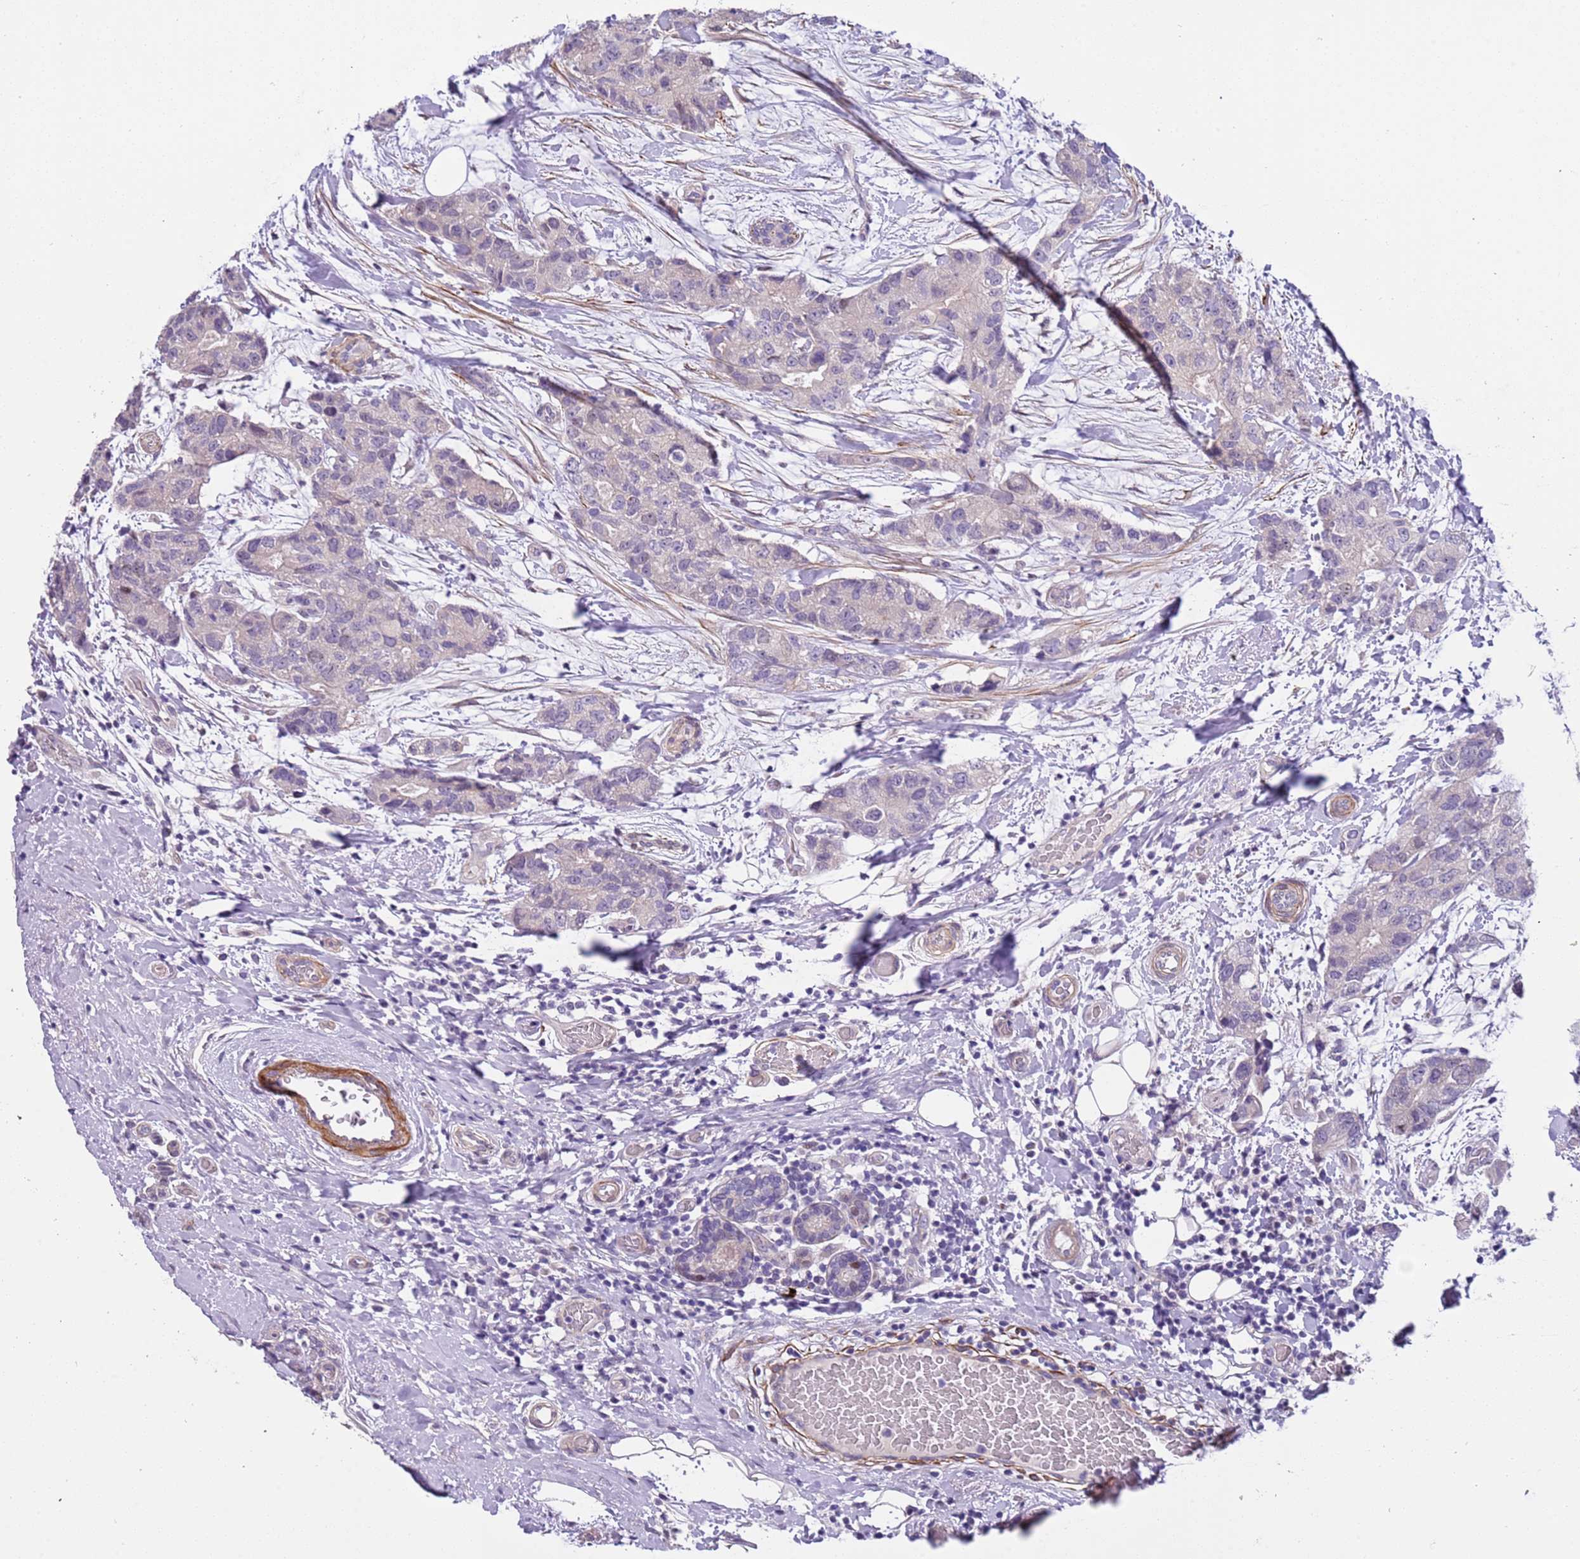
{"staining": {"intensity": "negative", "quantity": "none", "location": "none"}, "tissue": "breast cancer", "cell_type": "Tumor cells", "image_type": "cancer", "snomed": [{"axis": "morphology", "description": "Duct carcinoma"}, {"axis": "topography", "description": "Breast"}], "caption": "Immunohistochemical staining of breast cancer demonstrates no significant positivity in tumor cells.", "gene": "PLEKHH1", "patient": {"sex": "female", "age": 62}}